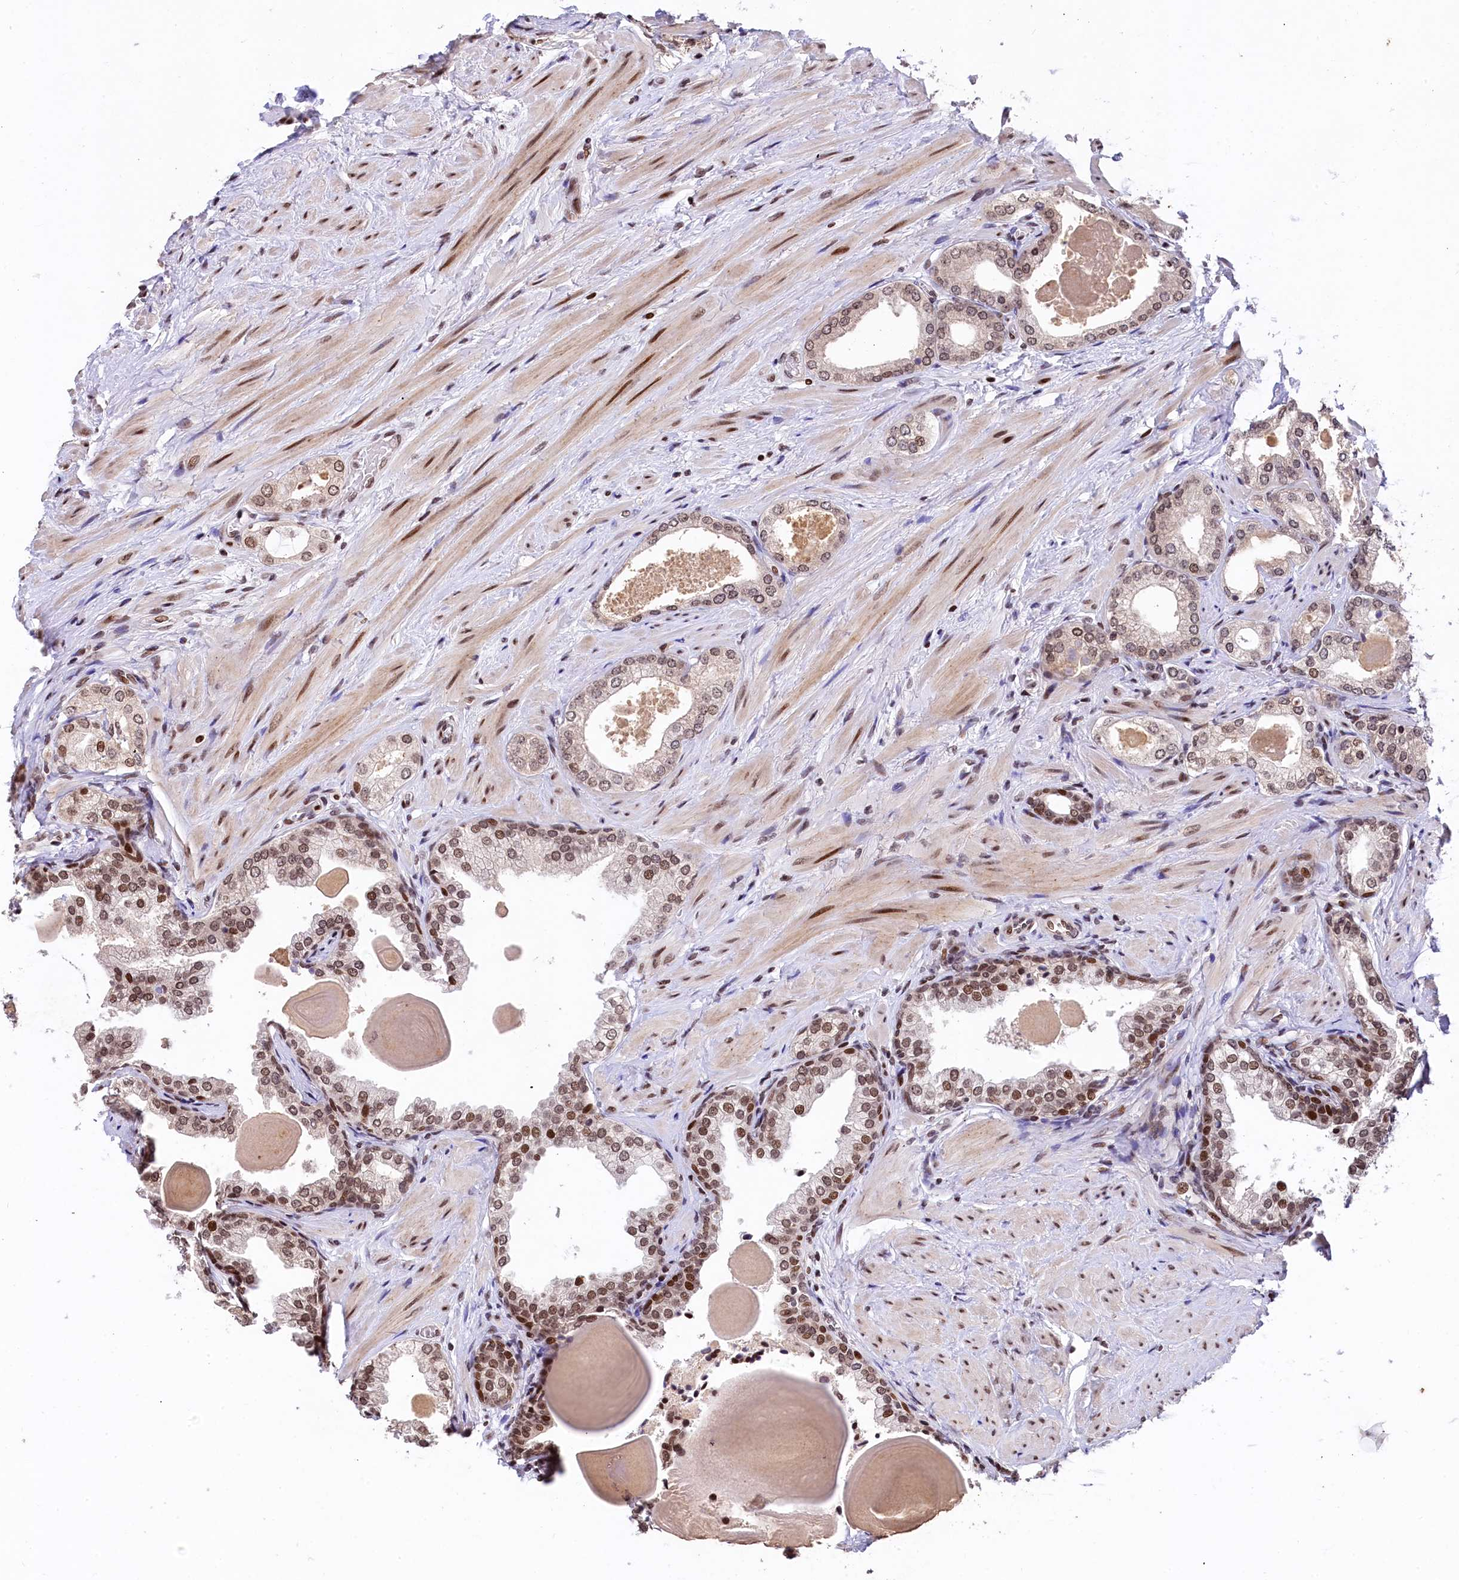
{"staining": {"intensity": "moderate", "quantity": ">75%", "location": "nuclear"}, "tissue": "prostate", "cell_type": "Glandular cells", "image_type": "normal", "snomed": [{"axis": "morphology", "description": "Normal tissue, NOS"}, {"axis": "topography", "description": "Prostate"}], "caption": "An immunohistochemistry (IHC) photomicrograph of normal tissue is shown. Protein staining in brown shows moderate nuclear positivity in prostate within glandular cells. The protein of interest is shown in brown color, while the nuclei are stained blue.", "gene": "FAM217B", "patient": {"sex": "male", "age": 48}}